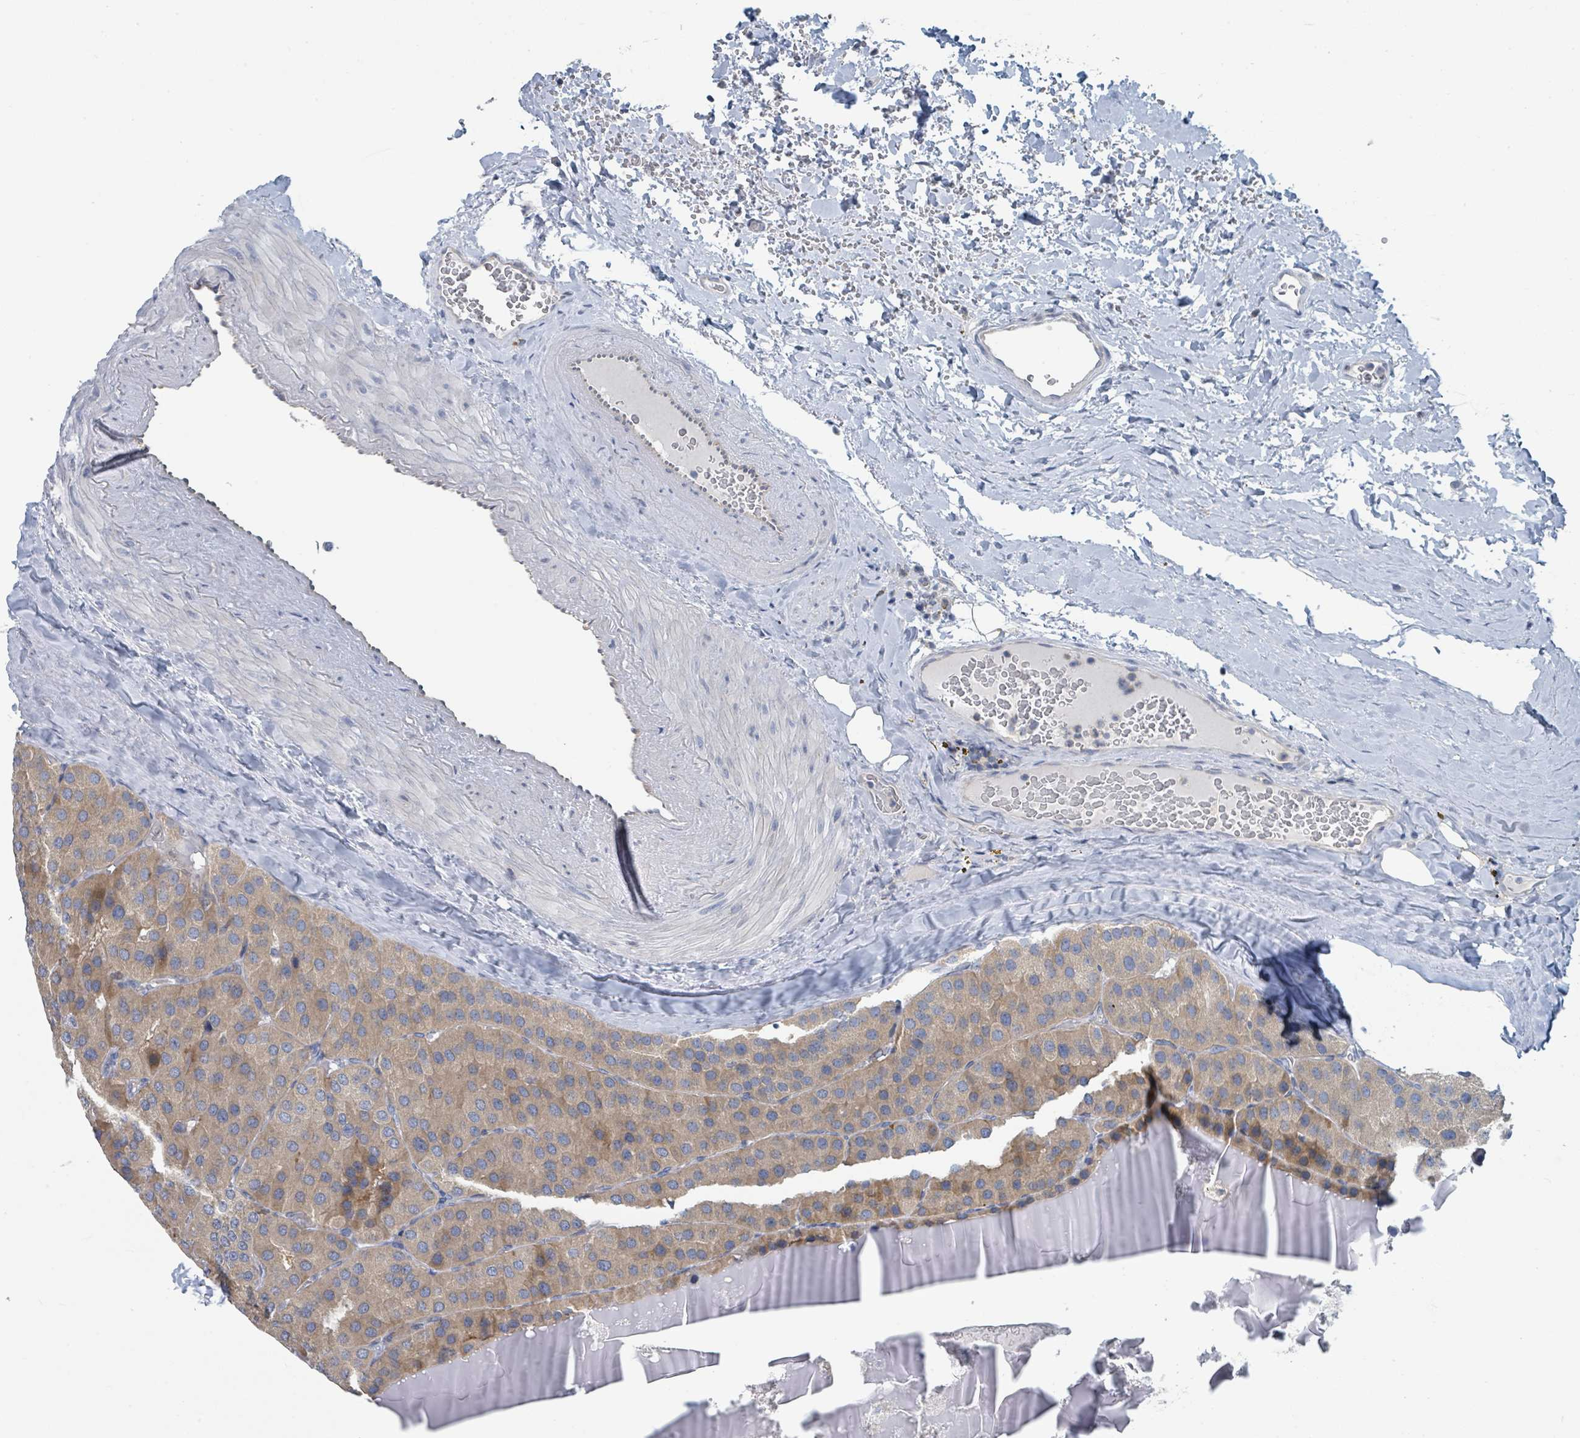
{"staining": {"intensity": "weak", "quantity": "25%-75%", "location": "cytoplasmic/membranous"}, "tissue": "parathyroid gland", "cell_type": "Glandular cells", "image_type": "normal", "snomed": [{"axis": "morphology", "description": "Normal tissue, NOS"}, {"axis": "morphology", "description": "Adenoma, NOS"}, {"axis": "topography", "description": "Parathyroid gland"}], "caption": "A low amount of weak cytoplasmic/membranous positivity is appreciated in approximately 25%-75% of glandular cells in unremarkable parathyroid gland. (Brightfield microscopy of DAB IHC at high magnification).", "gene": "ANKRD55", "patient": {"sex": "female", "age": 86}}